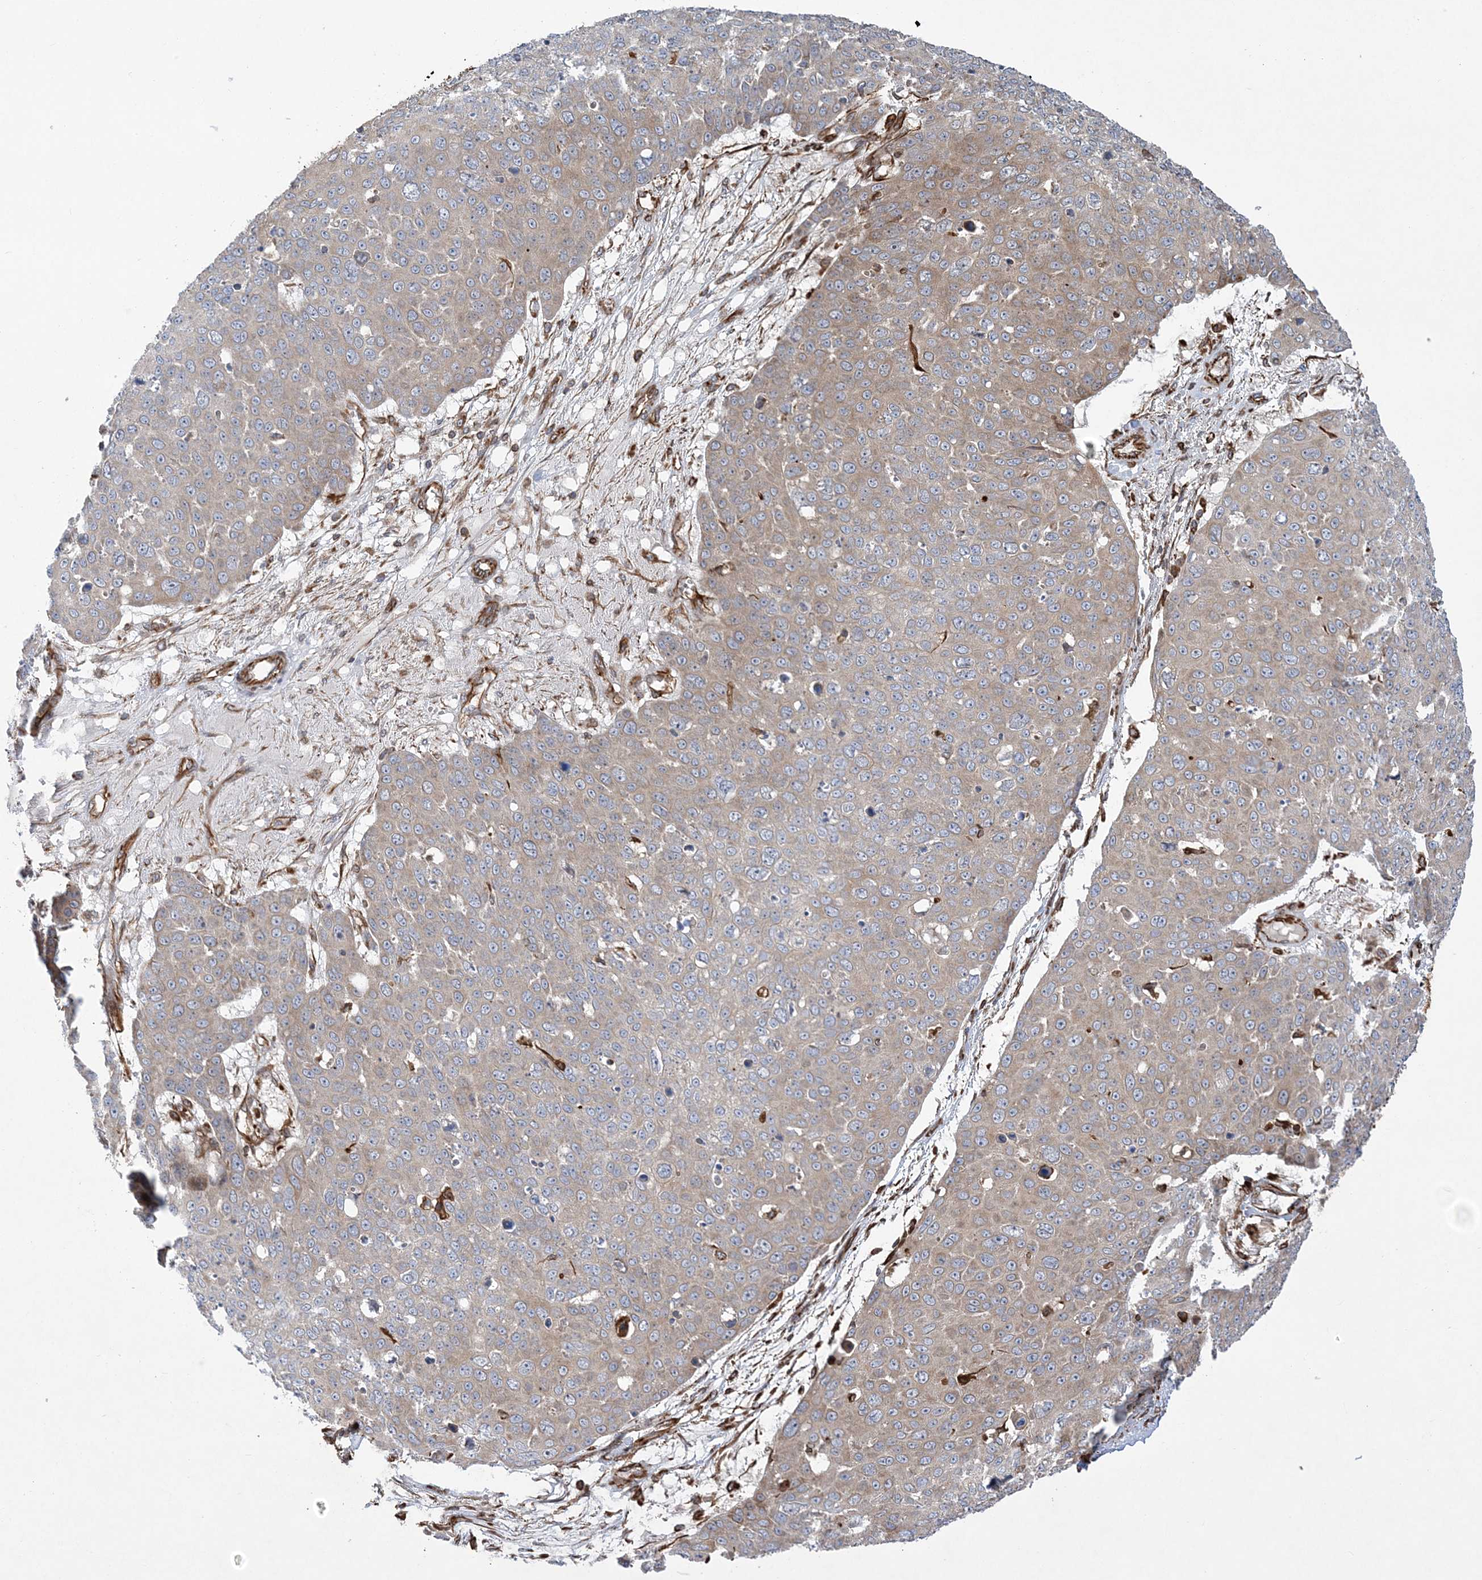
{"staining": {"intensity": "moderate", "quantity": "<25%", "location": "cytoplasmic/membranous"}, "tissue": "skin cancer", "cell_type": "Tumor cells", "image_type": "cancer", "snomed": [{"axis": "morphology", "description": "Squamous cell carcinoma, NOS"}, {"axis": "topography", "description": "Skin"}], "caption": "Immunohistochemical staining of human skin squamous cell carcinoma exhibits low levels of moderate cytoplasmic/membranous expression in about <25% of tumor cells.", "gene": "FAM114A2", "patient": {"sex": "male", "age": 71}}